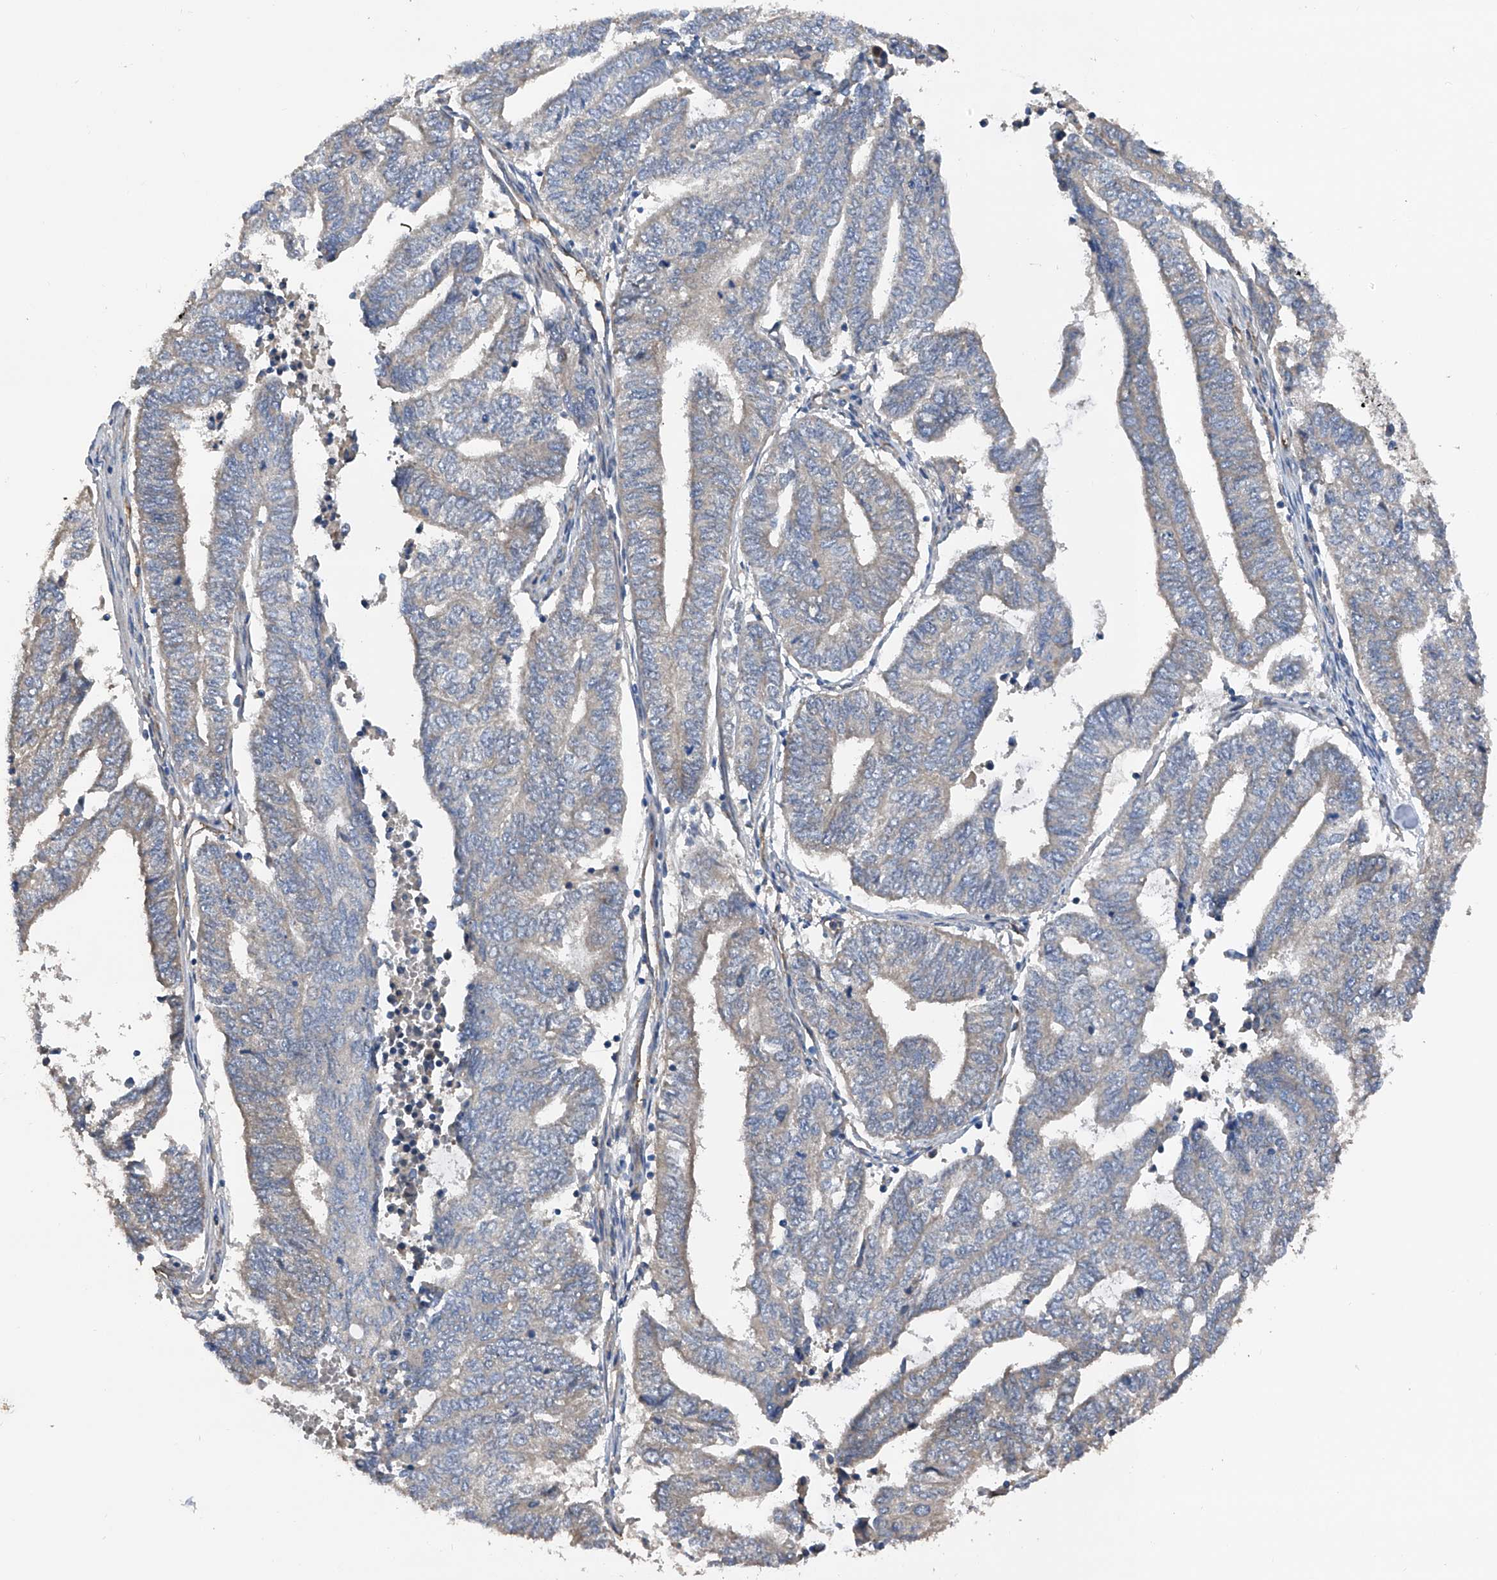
{"staining": {"intensity": "negative", "quantity": "none", "location": "none"}, "tissue": "endometrial cancer", "cell_type": "Tumor cells", "image_type": "cancer", "snomed": [{"axis": "morphology", "description": "Adenocarcinoma, NOS"}, {"axis": "topography", "description": "Uterus"}, {"axis": "topography", "description": "Endometrium"}], "caption": "Tumor cells are negative for brown protein staining in endometrial cancer (adenocarcinoma).", "gene": "PTK2", "patient": {"sex": "female", "age": 70}}